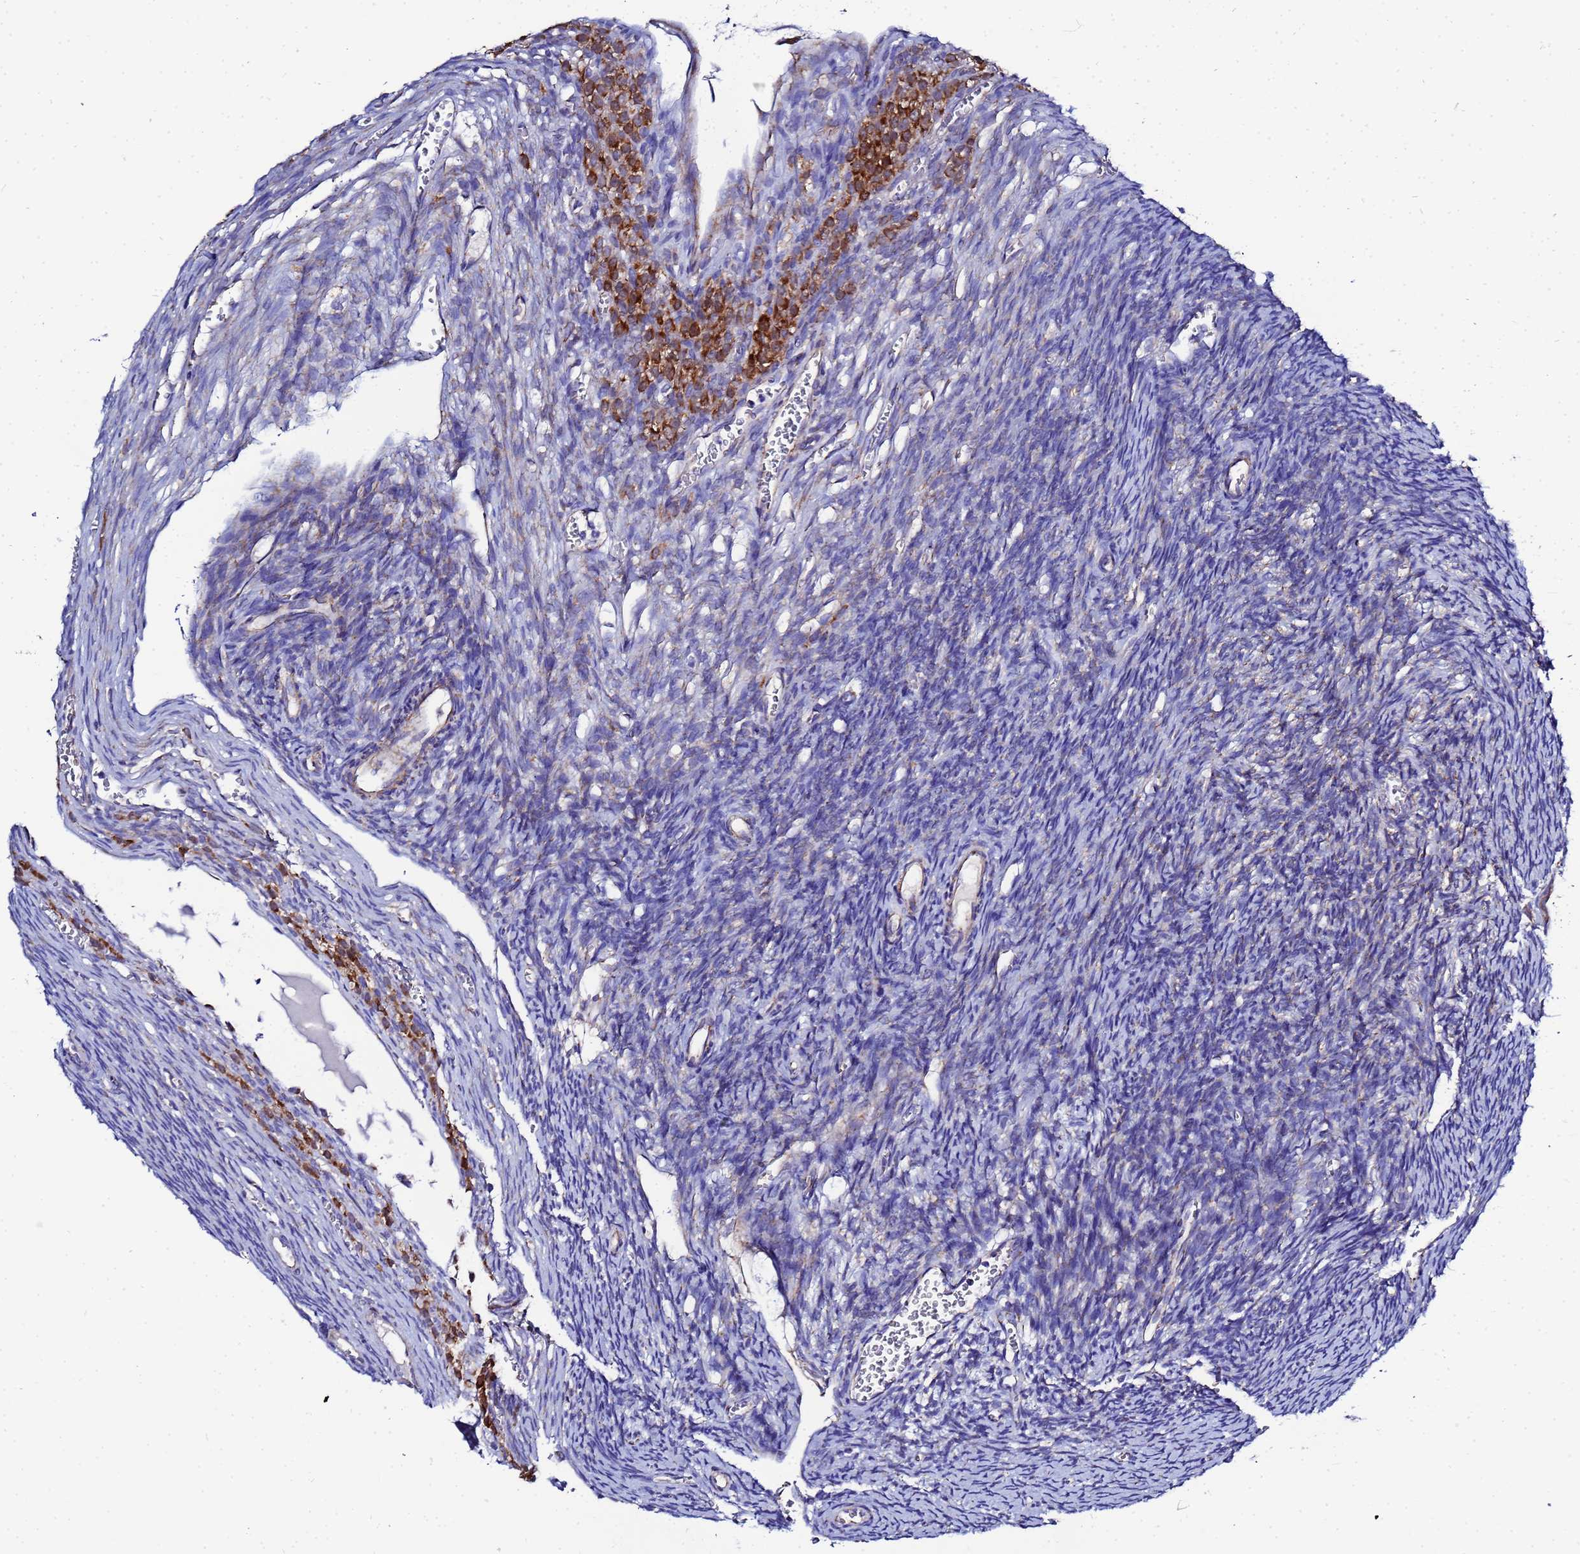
{"staining": {"intensity": "negative", "quantity": "none", "location": "none"}, "tissue": "ovary", "cell_type": "Ovarian stroma cells", "image_type": "normal", "snomed": [{"axis": "morphology", "description": "Normal tissue, NOS"}, {"axis": "topography", "description": "Ovary"}], "caption": "This is a photomicrograph of IHC staining of normal ovary, which shows no staining in ovarian stroma cells. (IHC, brightfield microscopy, high magnification).", "gene": "FAHD2A", "patient": {"sex": "female", "age": 39}}